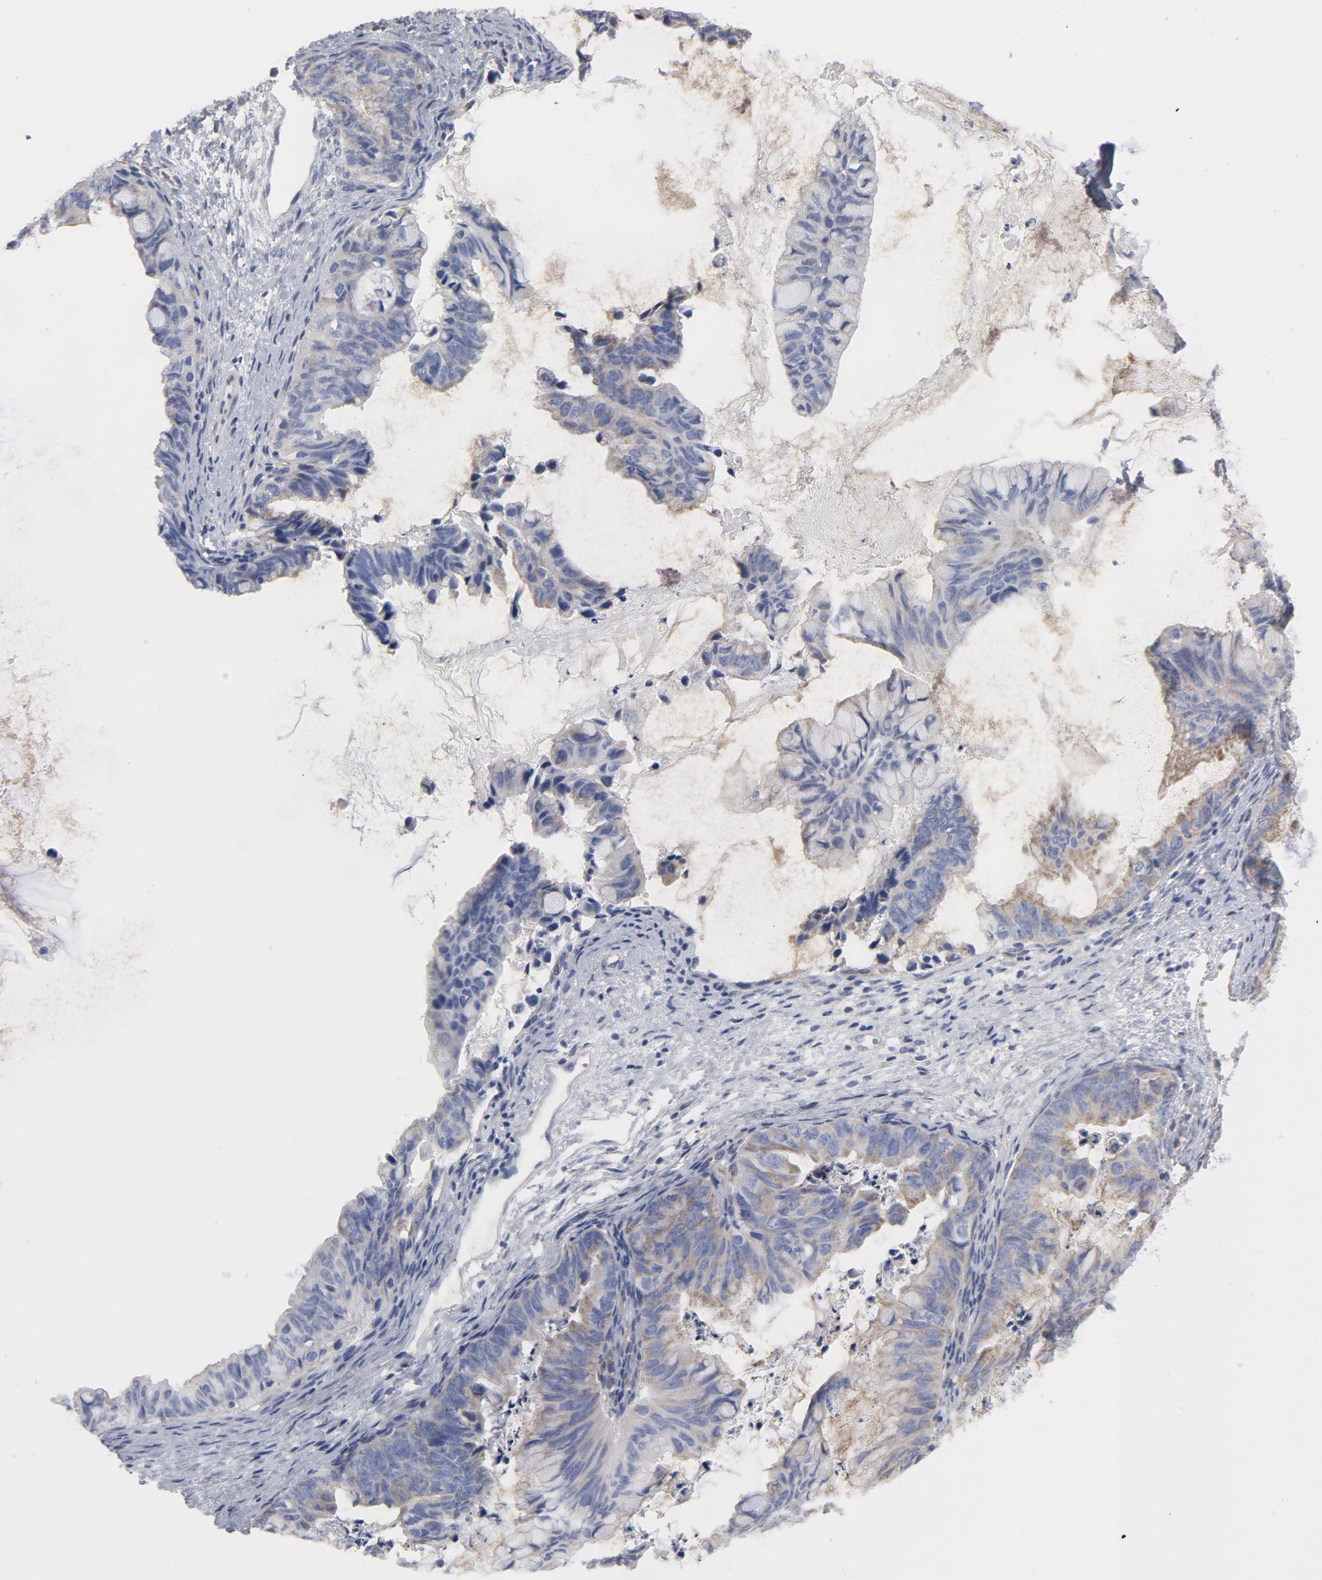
{"staining": {"intensity": "weak", "quantity": ">75%", "location": "cytoplasmic/membranous"}, "tissue": "ovarian cancer", "cell_type": "Tumor cells", "image_type": "cancer", "snomed": [{"axis": "morphology", "description": "Cystadenocarcinoma, mucinous, NOS"}, {"axis": "topography", "description": "Ovary"}], "caption": "Protein staining displays weak cytoplasmic/membranous positivity in approximately >75% of tumor cells in ovarian mucinous cystadenocarcinoma. (Brightfield microscopy of DAB IHC at high magnification).", "gene": "OXA1L", "patient": {"sex": "female", "age": 36}}